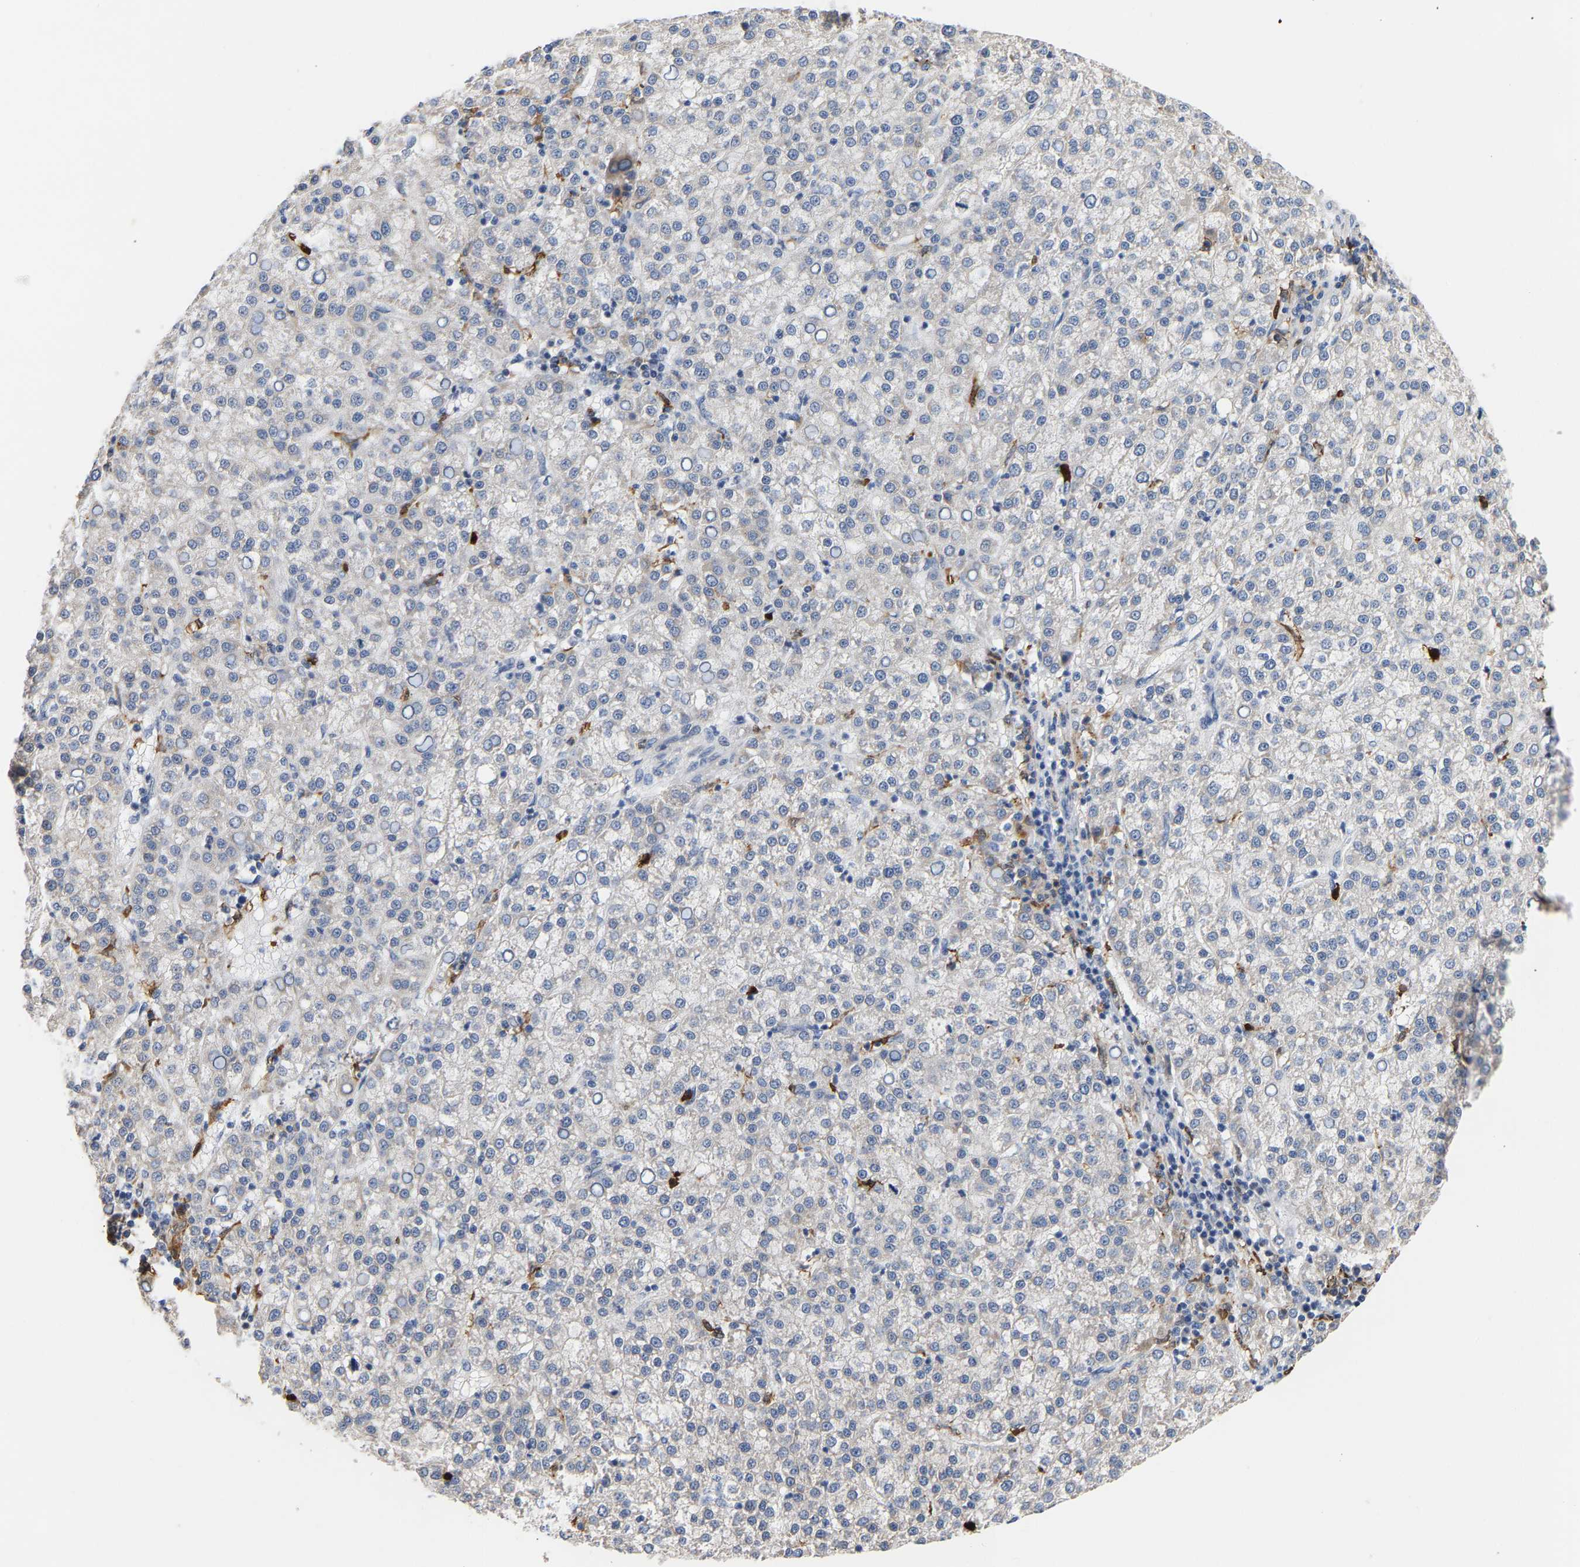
{"staining": {"intensity": "negative", "quantity": "none", "location": "none"}, "tissue": "liver cancer", "cell_type": "Tumor cells", "image_type": "cancer", "snomed": [{"axis": "morphology", "description": "Carcinoma, Hepatocellular, NOS"}, {"axis": "topography", "description": "Liver"}], "caption": "The IHC histopathology image has no significant expression in tumor cells of hepatocellular carcinoma (liver) tissue.", "gene": "TDRD7", "patient": {"sex": "female", "age": 58}}